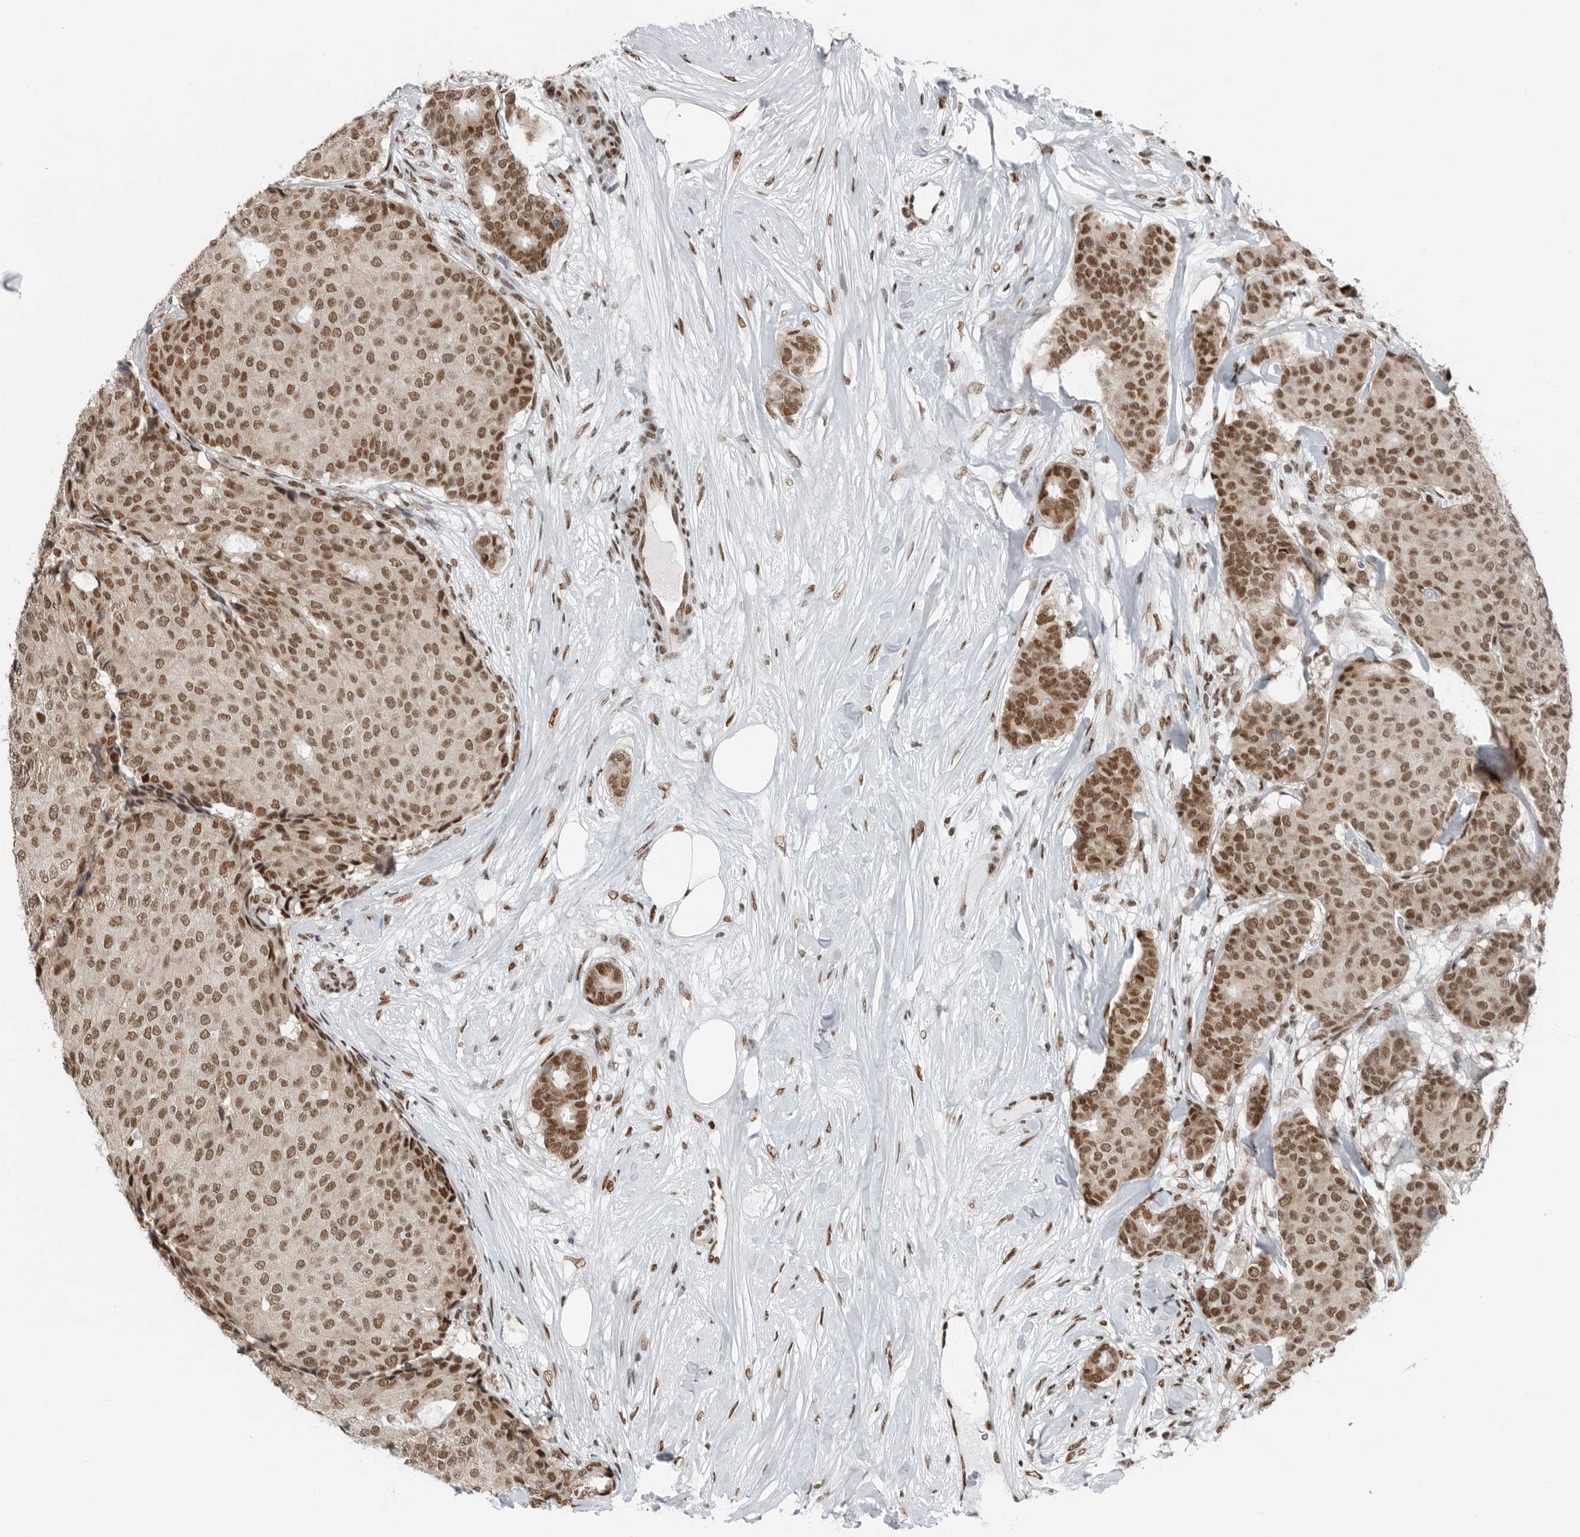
{"staining": {"intensity": "moderate", "quantity": ">75%", "location": "nuclear"}, "tissue": "breast cancer", "cell_type": "Tumor cells", "image_type": "cancer", "snomed": [{"axis": "morphology", "description": "Duct carcinoma"}, {"axis": "topography", "description": "Breast"}], "caption": "This is an image of immunohistochemistry (IHC) staining of breast cancer, which shows moderate positivity in the nuclear of tumor cells.", "gene": "BLZF1", "patient": {"sex": "female", "age": 75}}